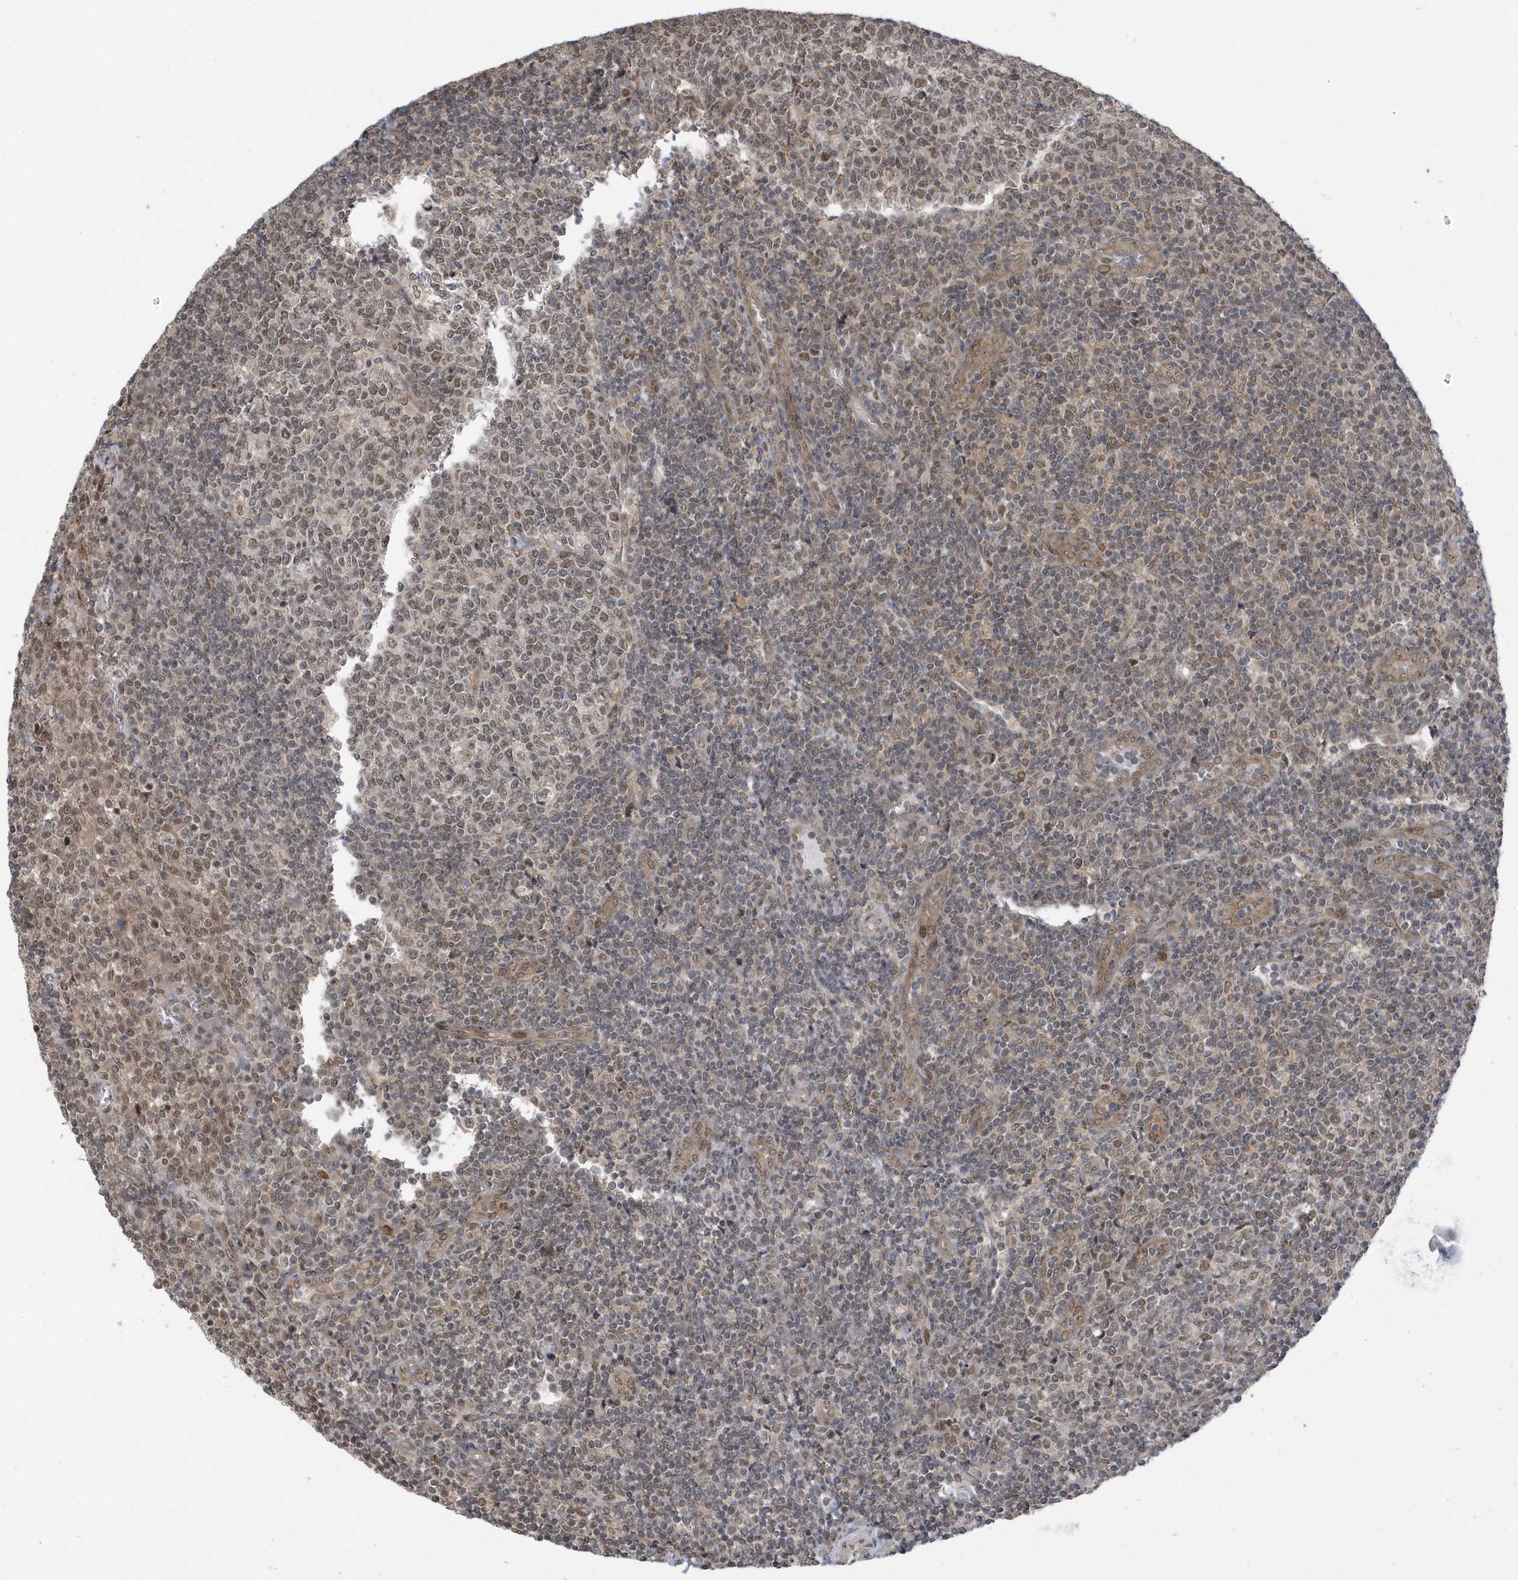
{"staining": {"intensity": "moderate", "quantity": ">75%", "location": "nuclear"}, "tissue": "tonsil", "cell_type": "Germinal center cells", "image_type": "normal", "snomed": [{"axis": "morphology", "description": "Normal tissue, NOS"}, {"axis": "topography", "description": "Tonsil"}], "caption": "A medium amount of moderate nuclear expression is present in approximately >75% of germinal center cells in normal tonsil.", "gene": "USP53", "patient": {"sex": "female", "age": 19}}